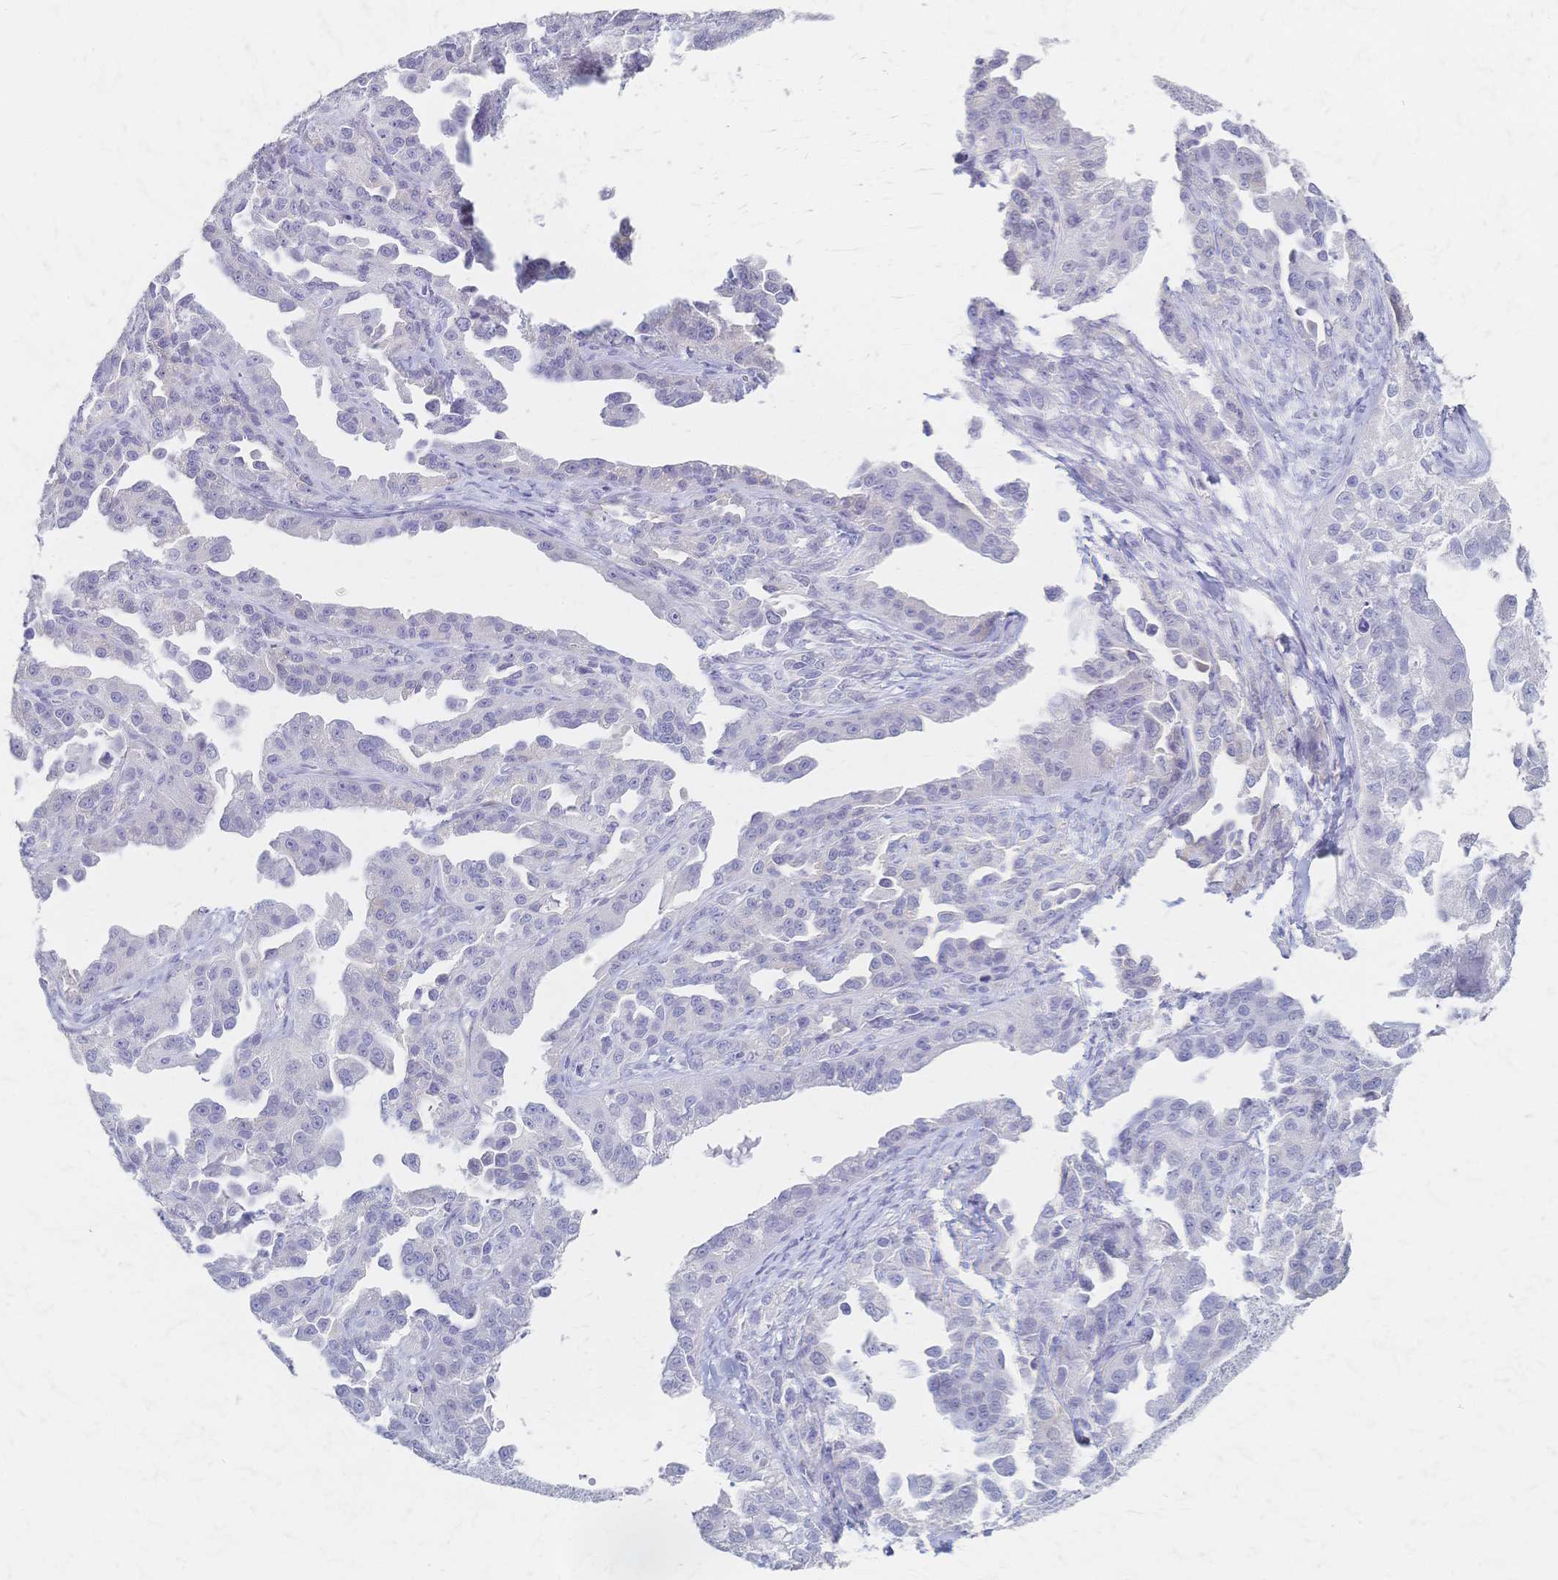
{"staining": {"intensity": "negative", "quantity": "none", "location": "none"}, "tissue": "ovarian cancer", "cell_type": "Tumor cells", "image_type": "cancer", "snomed": [{"axis": "morphology", "description": "Cystadenocarcinoma, serous, NOS"}, {"axis": "topography", "description": "Ovary"}], "caption": "Immunohistochemistry image of serous cystadenocarcinoma (ovarian) stained for a protein (brown), which exhibits no positivity in tumor cells.", "gene": "CYB5A", "patient": {"sex": "female", "age": 75}}